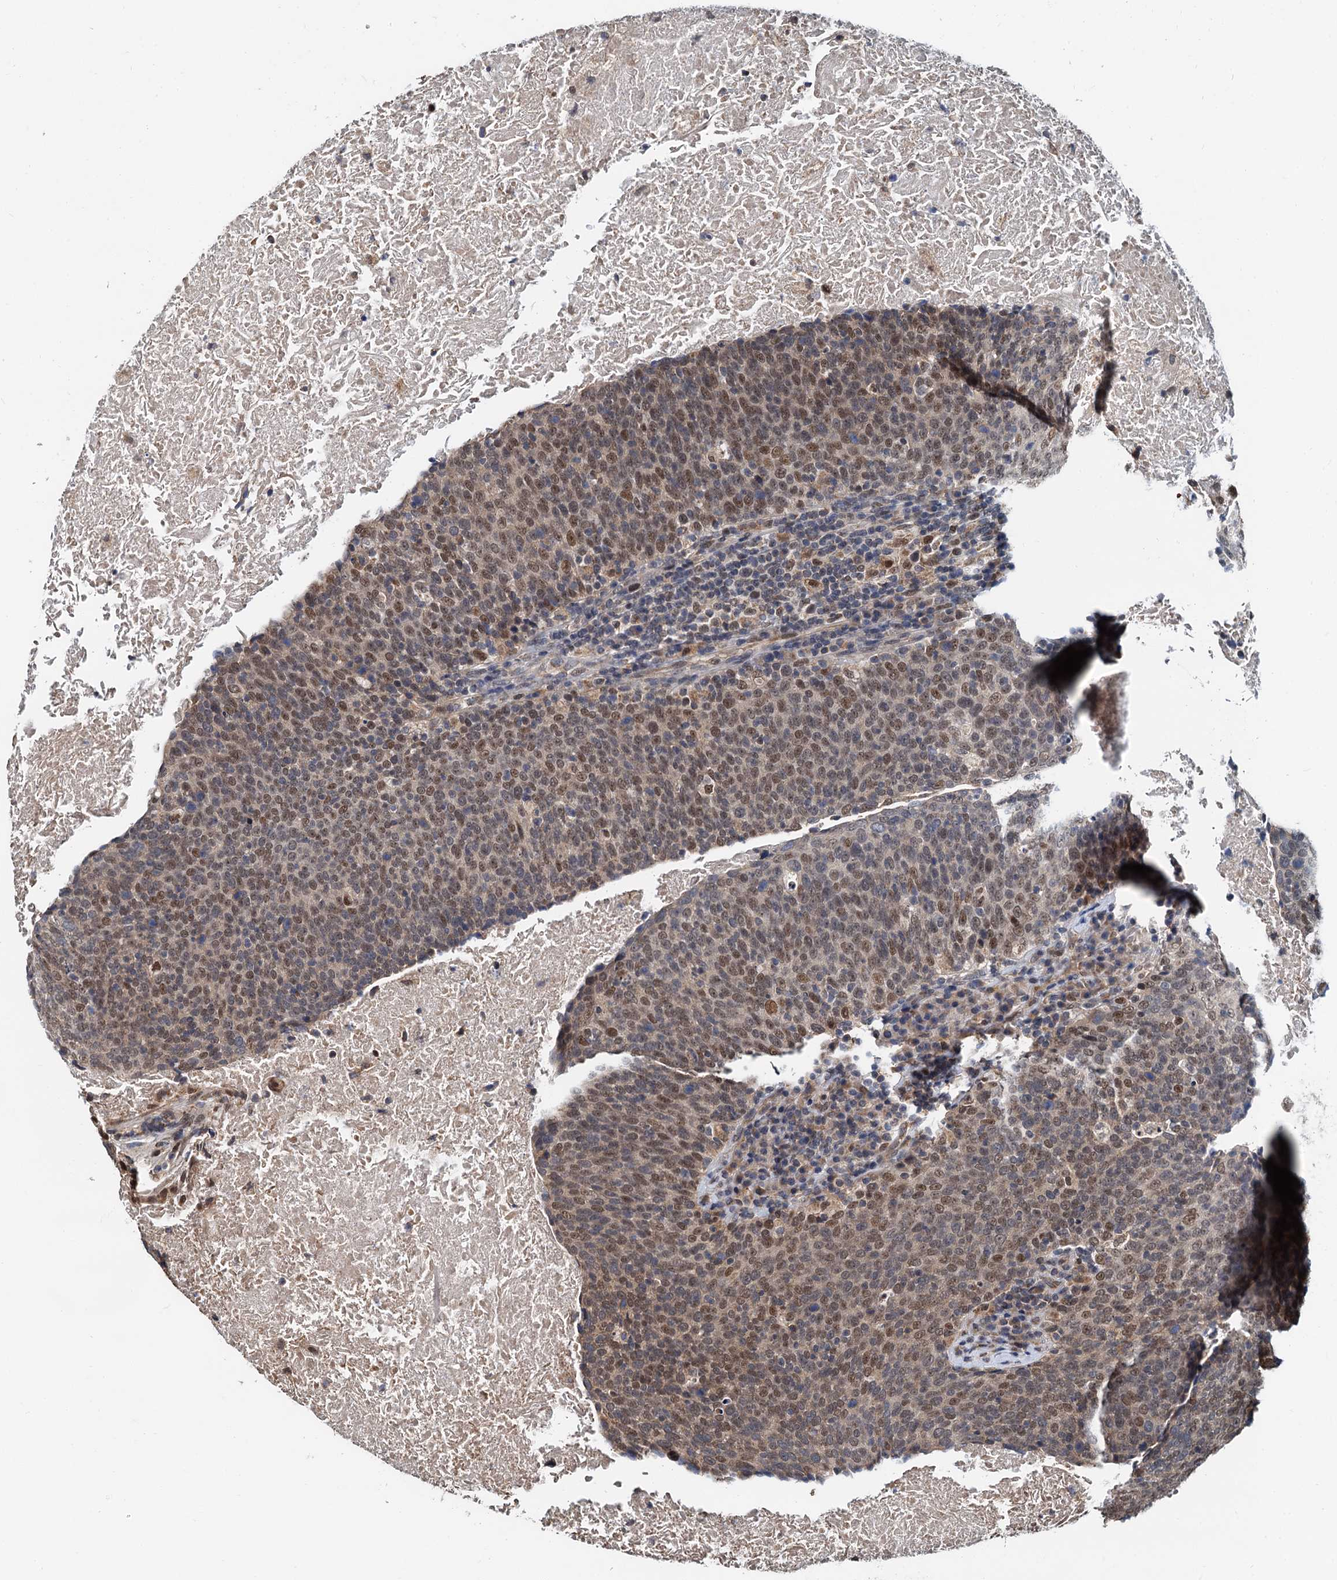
{"staining": {"intensity": "moderate", "quantity": ">75%", "location": "nuclear"}, "tissue": "head and neck cancer", "cell_type": "Tumor cells", "image_type": "cancer", "snomed": [{"axis": "morphology", "description": "Squamous cell carcinoma, NOS"}, {"axis": "morphology", "description": "Squamous cell carcinoma, metastatic, NOS"}, {"axis": "topography", "description": "Lymph node"}, {"axis": "topography", "description": "Head-Neck"}], "caption": "A high-resolution histopathology image shows immunohistochemistry (IHC) staining of head and neck cancer, which displays moderate nuclear positivity in approximately >75% of tumor cells. The staining is performed using DAB brown chromogen to label protein expression. The nuclei are counter-stained blue using hematoxylin.", "gene": "MCMBP", "patient": {"sex": "male", "age": 62}}